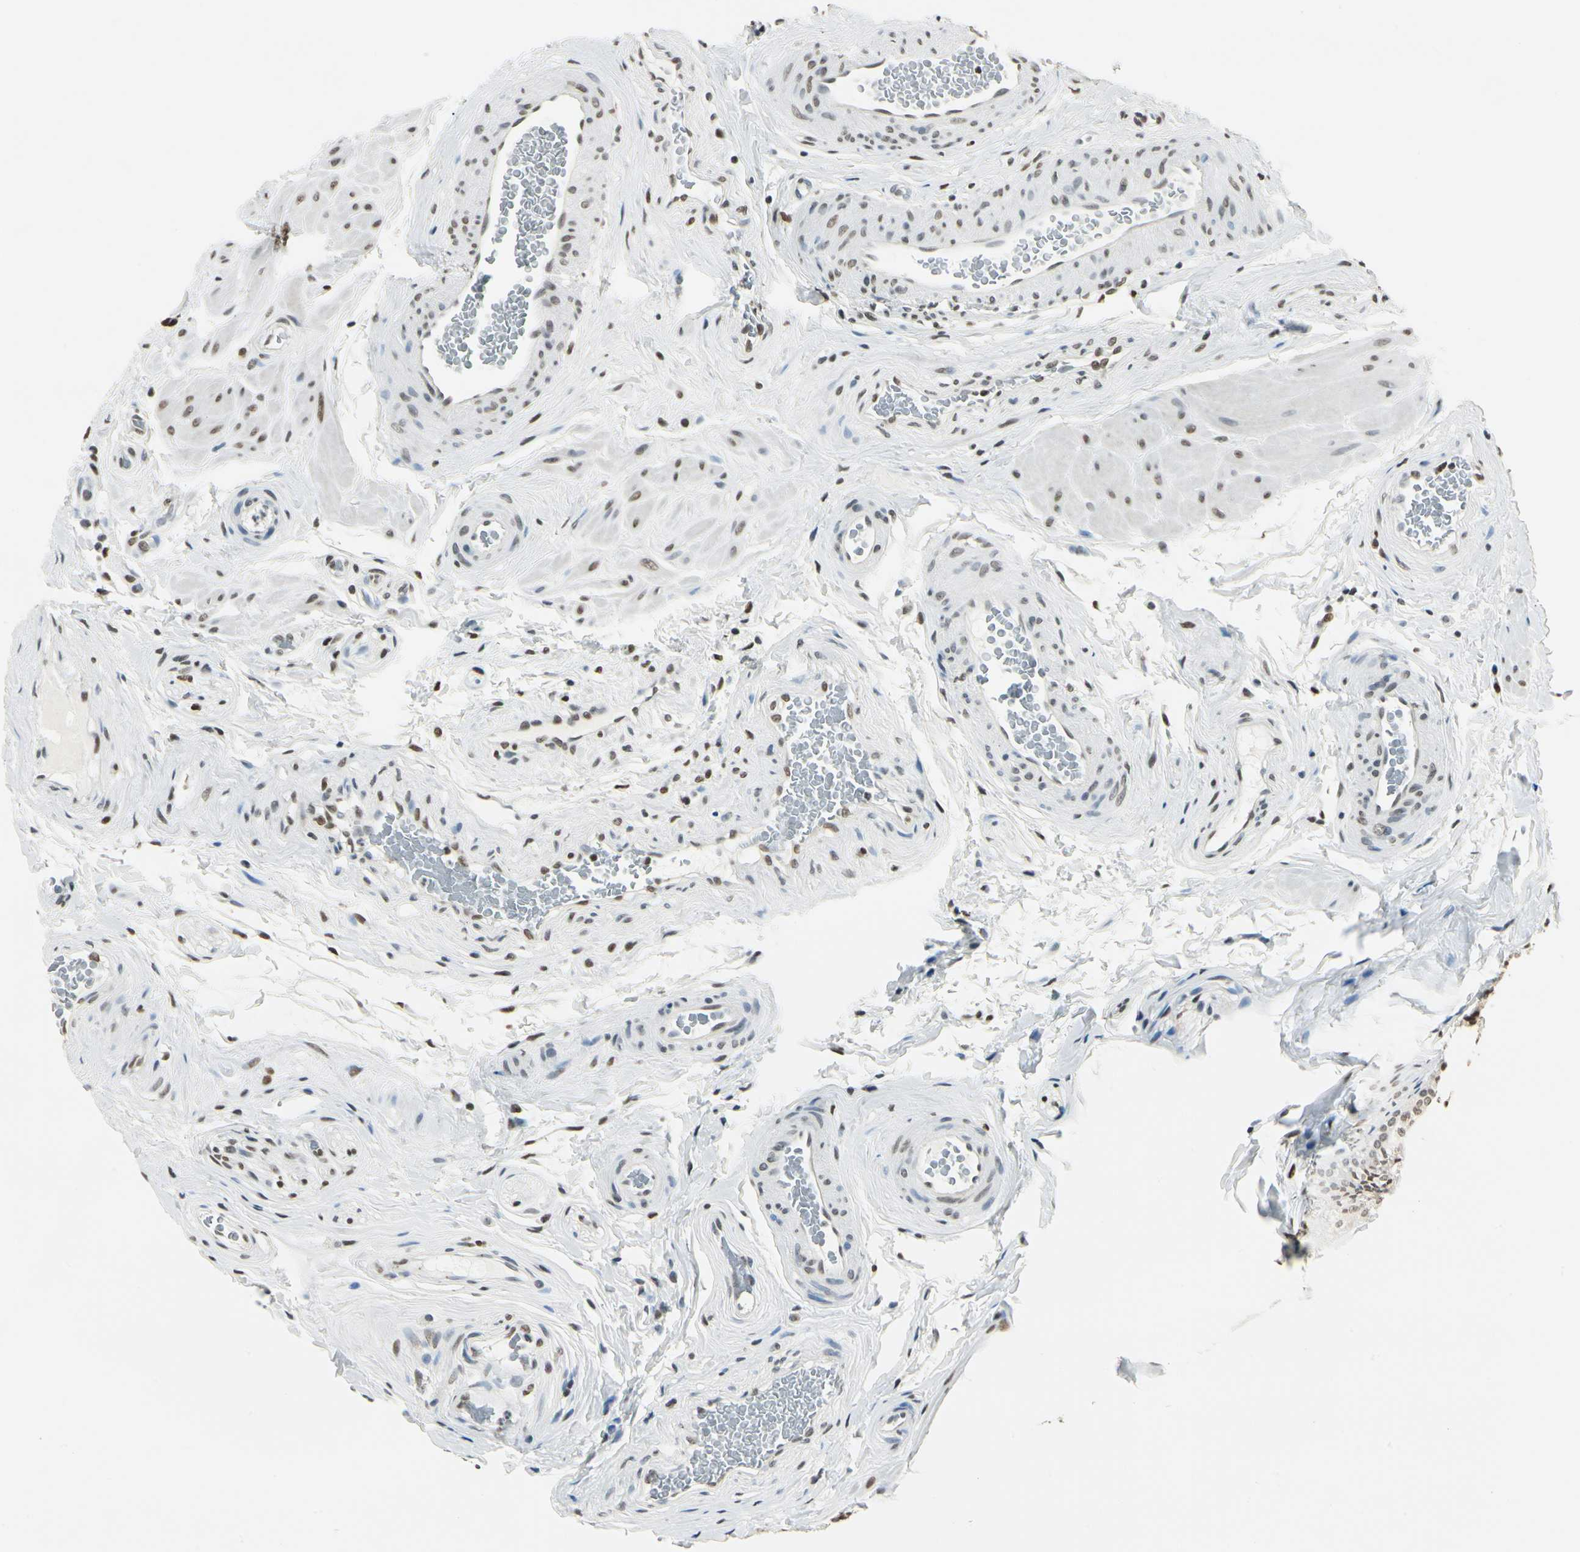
{"staining": {"intensity": "moderate", "quantity": "25%-75%", "location": "nuclear"}, "tissue": "epididymis", "cell_type": "Glandular cells", "image_type": "normal", "snomed": [{"axis": "morphology", "description": "Normal tissue, NOS"}, {"axis": "topography", "description": "Epididymis"}], "caption": "A brown stain labels moderate nuclear staining of a protein in glandular cells of normal human epididymis.", "gene": "FANCG", "patient": {"sex": "male", "age": 23}}